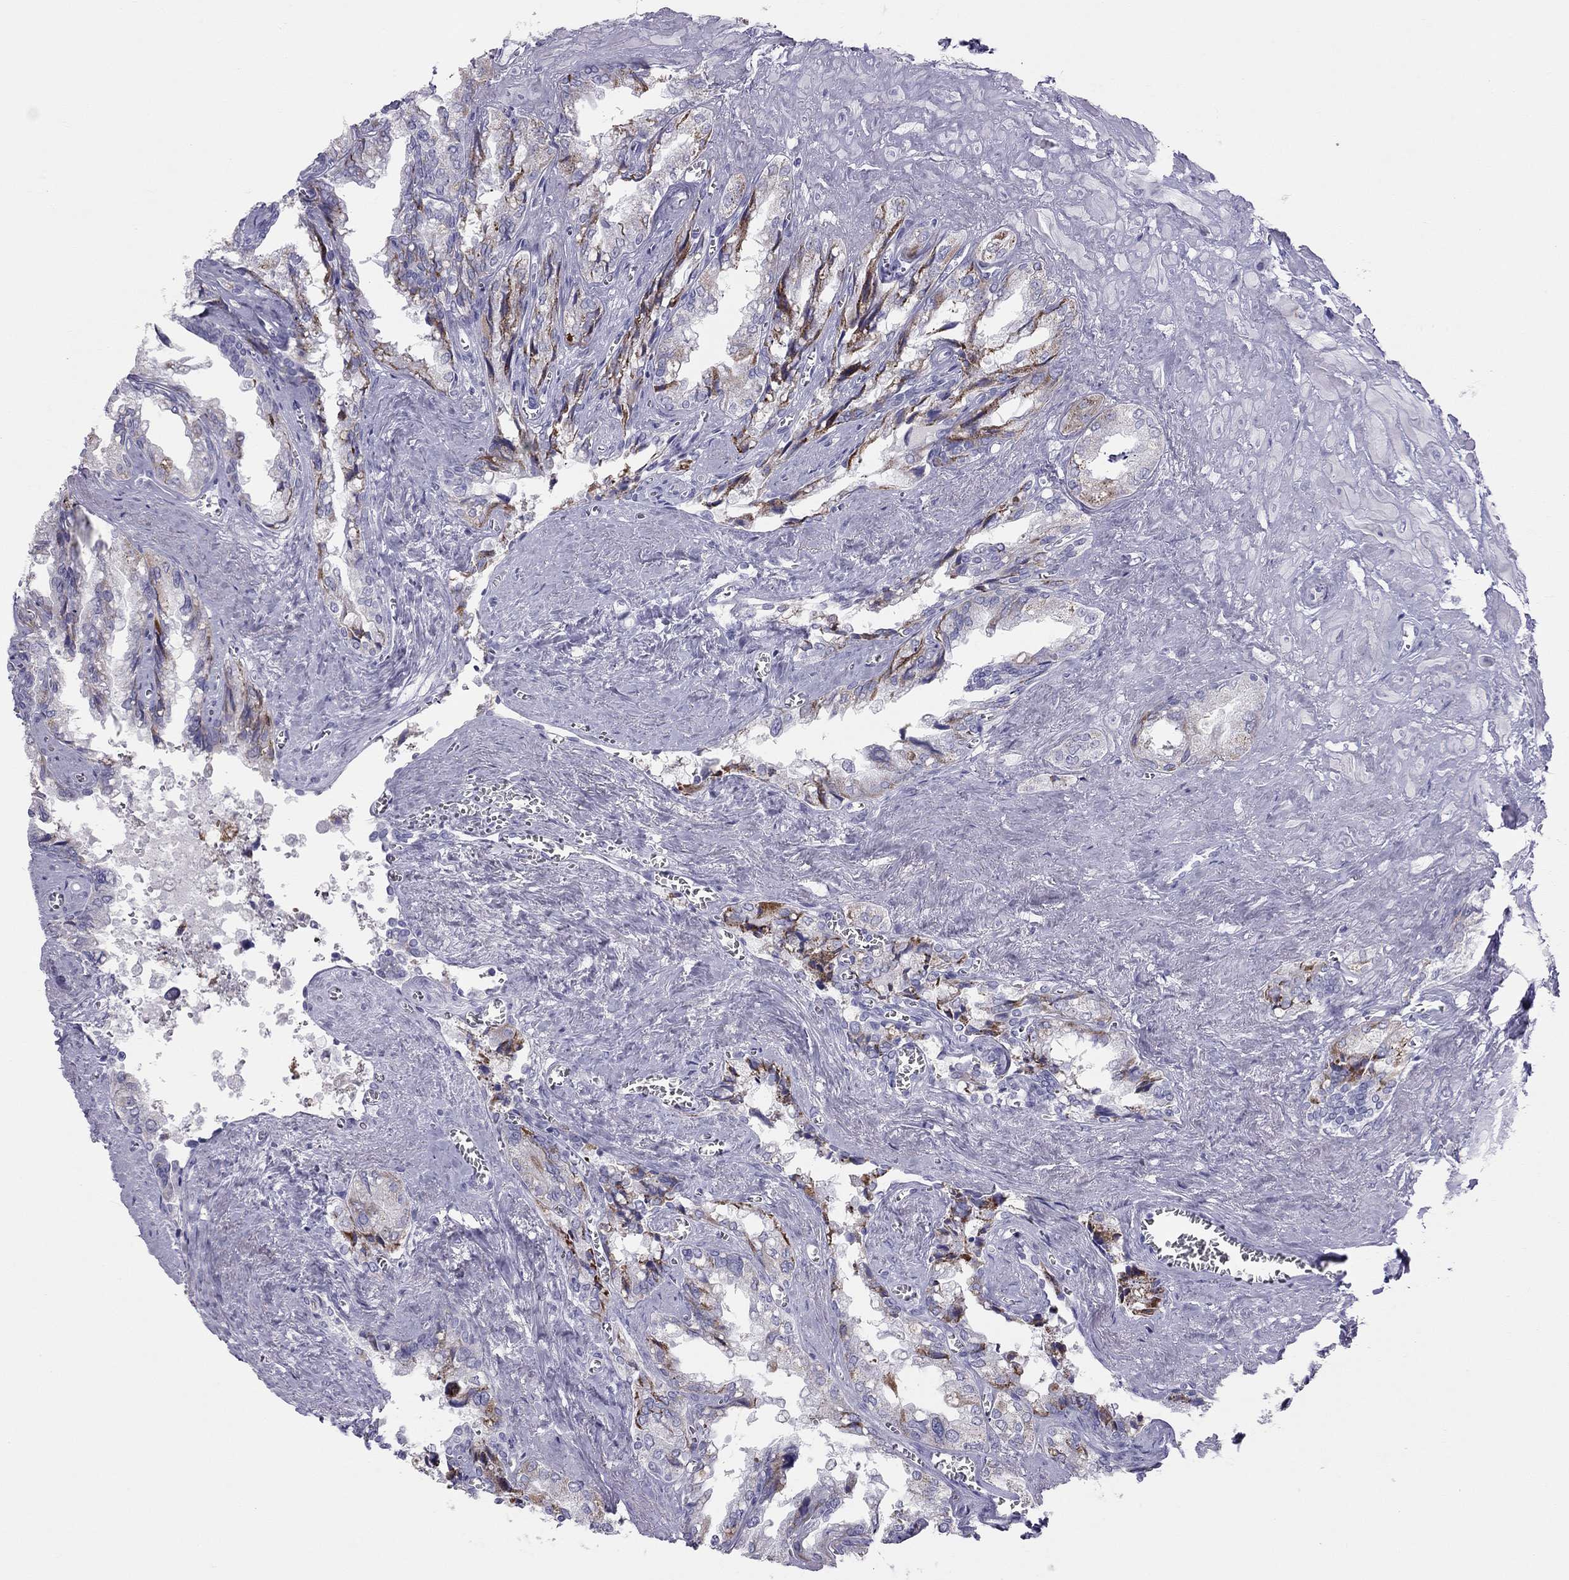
{"staining": {"intensity": "moderate", "quantity": "<25%", "location": "cytoplasmic/membranous"}, "tissue": "seminal vesicle", "cell_type": "Glandular cells", "image_type": "normal", "snomed": [{"axis": "morphology", "description": "Normal tissue, NOS"}, {"axis": "topography", "description": "Seminal veicle"}], "caption": "A high-resolution micrograph shows IHC staining of benign seminal vesicle, which displays moderate cytoplasmic/membranous expression in about <25% of glandular cells.", "gene": "TRPM3", "patient": {"sex": "male", "age": 67}}